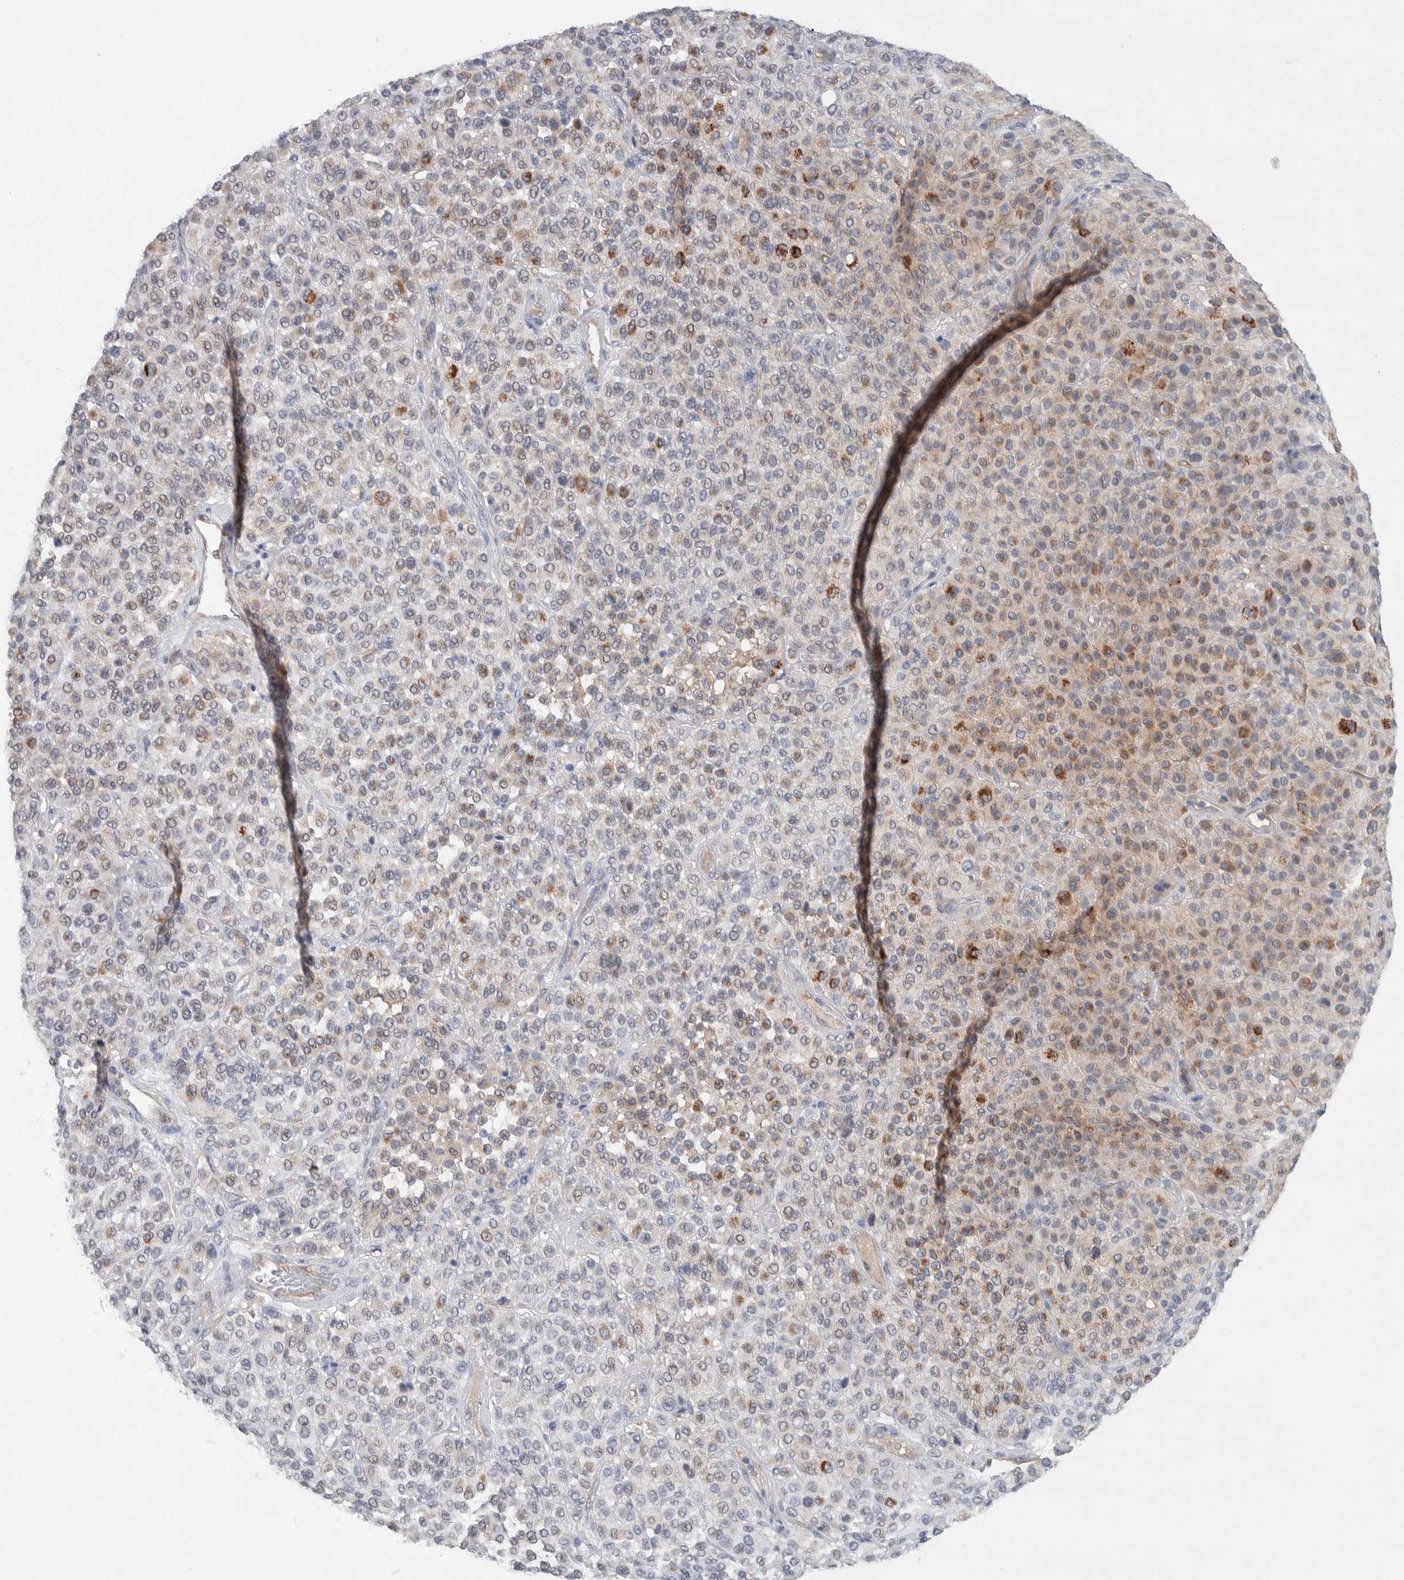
{"staining": {"intensity": "moderate", "quantity": "<25%", "location": "cytoplasmic/membranous"}, "tissue": "melanoma", "cell_type": "Tumor cells", "image_type": "cancer", "snomed": [{"axis": "morphology", "description": "Malignant melanoma, Metastatic site"}, {"axis": "topography", "description": "Pancreas"}], "caption": "An IHC photomicrograph of tumor tissue is shown. Protein staining in brown highlights moderate cytoplasmic/membranous positivity in malignant melanoma (metastatic site) within tumor cells.", "gene": "DEPTOR", "patient": {"sex": "female", "age": 30}}